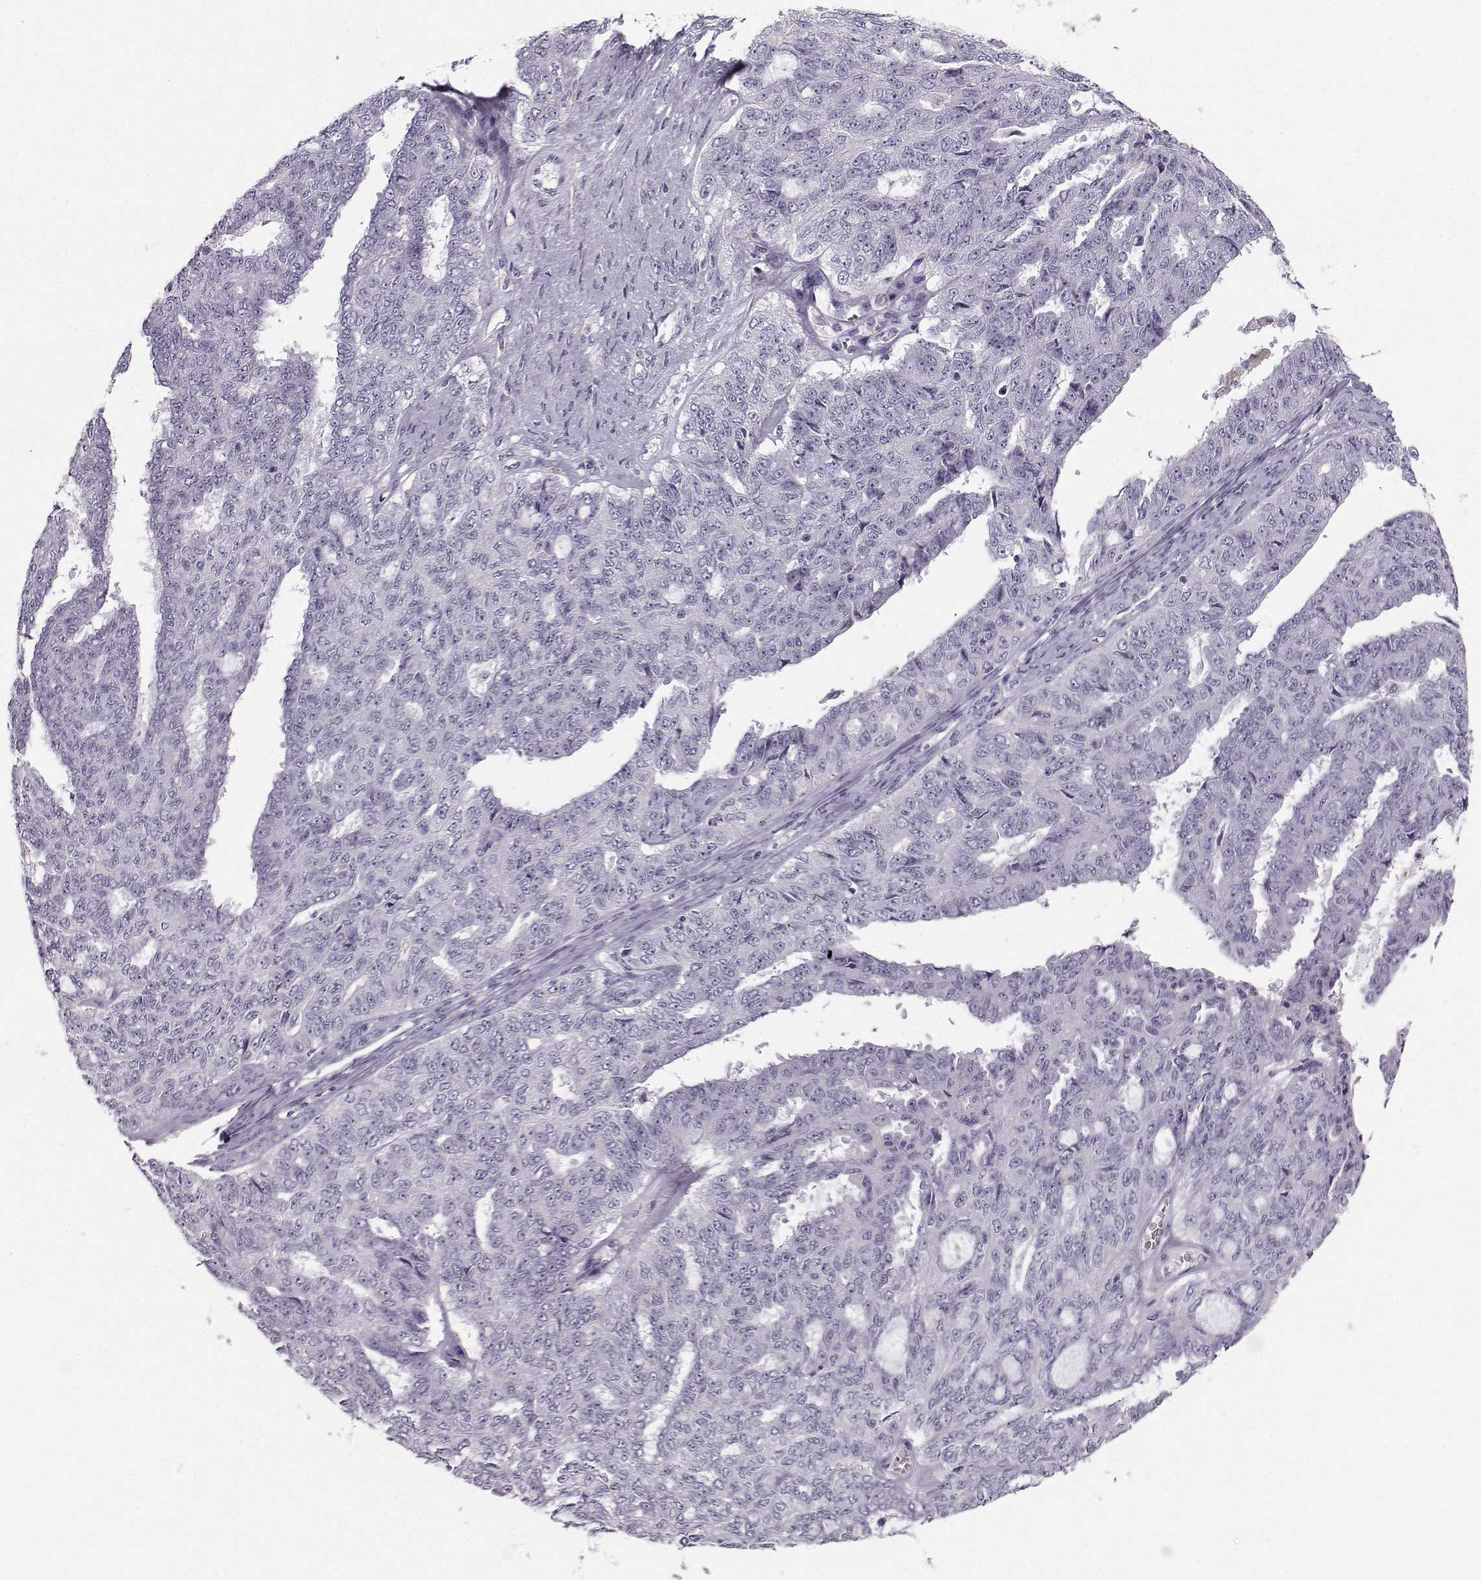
{"staining": {"intensity": "negative", "quantity": "none", "location": "none"}, "tissue": "ovarian cancer", "cell_type": "Tumor cells", "image_type": "cancer", "snomed": [{"axis": "morphology", "description": "Cystadenocarcinoma, serous, NOS"}, {"axis": "topography", "description": "Ovary"}], "caption": "This is an immunohistochemistry (IHC) photomicrograph of human ovarian cancer. There is no positivity in tumor cells.", "gene": "CASR", "patient": {"sex": "female", "age": 71}}